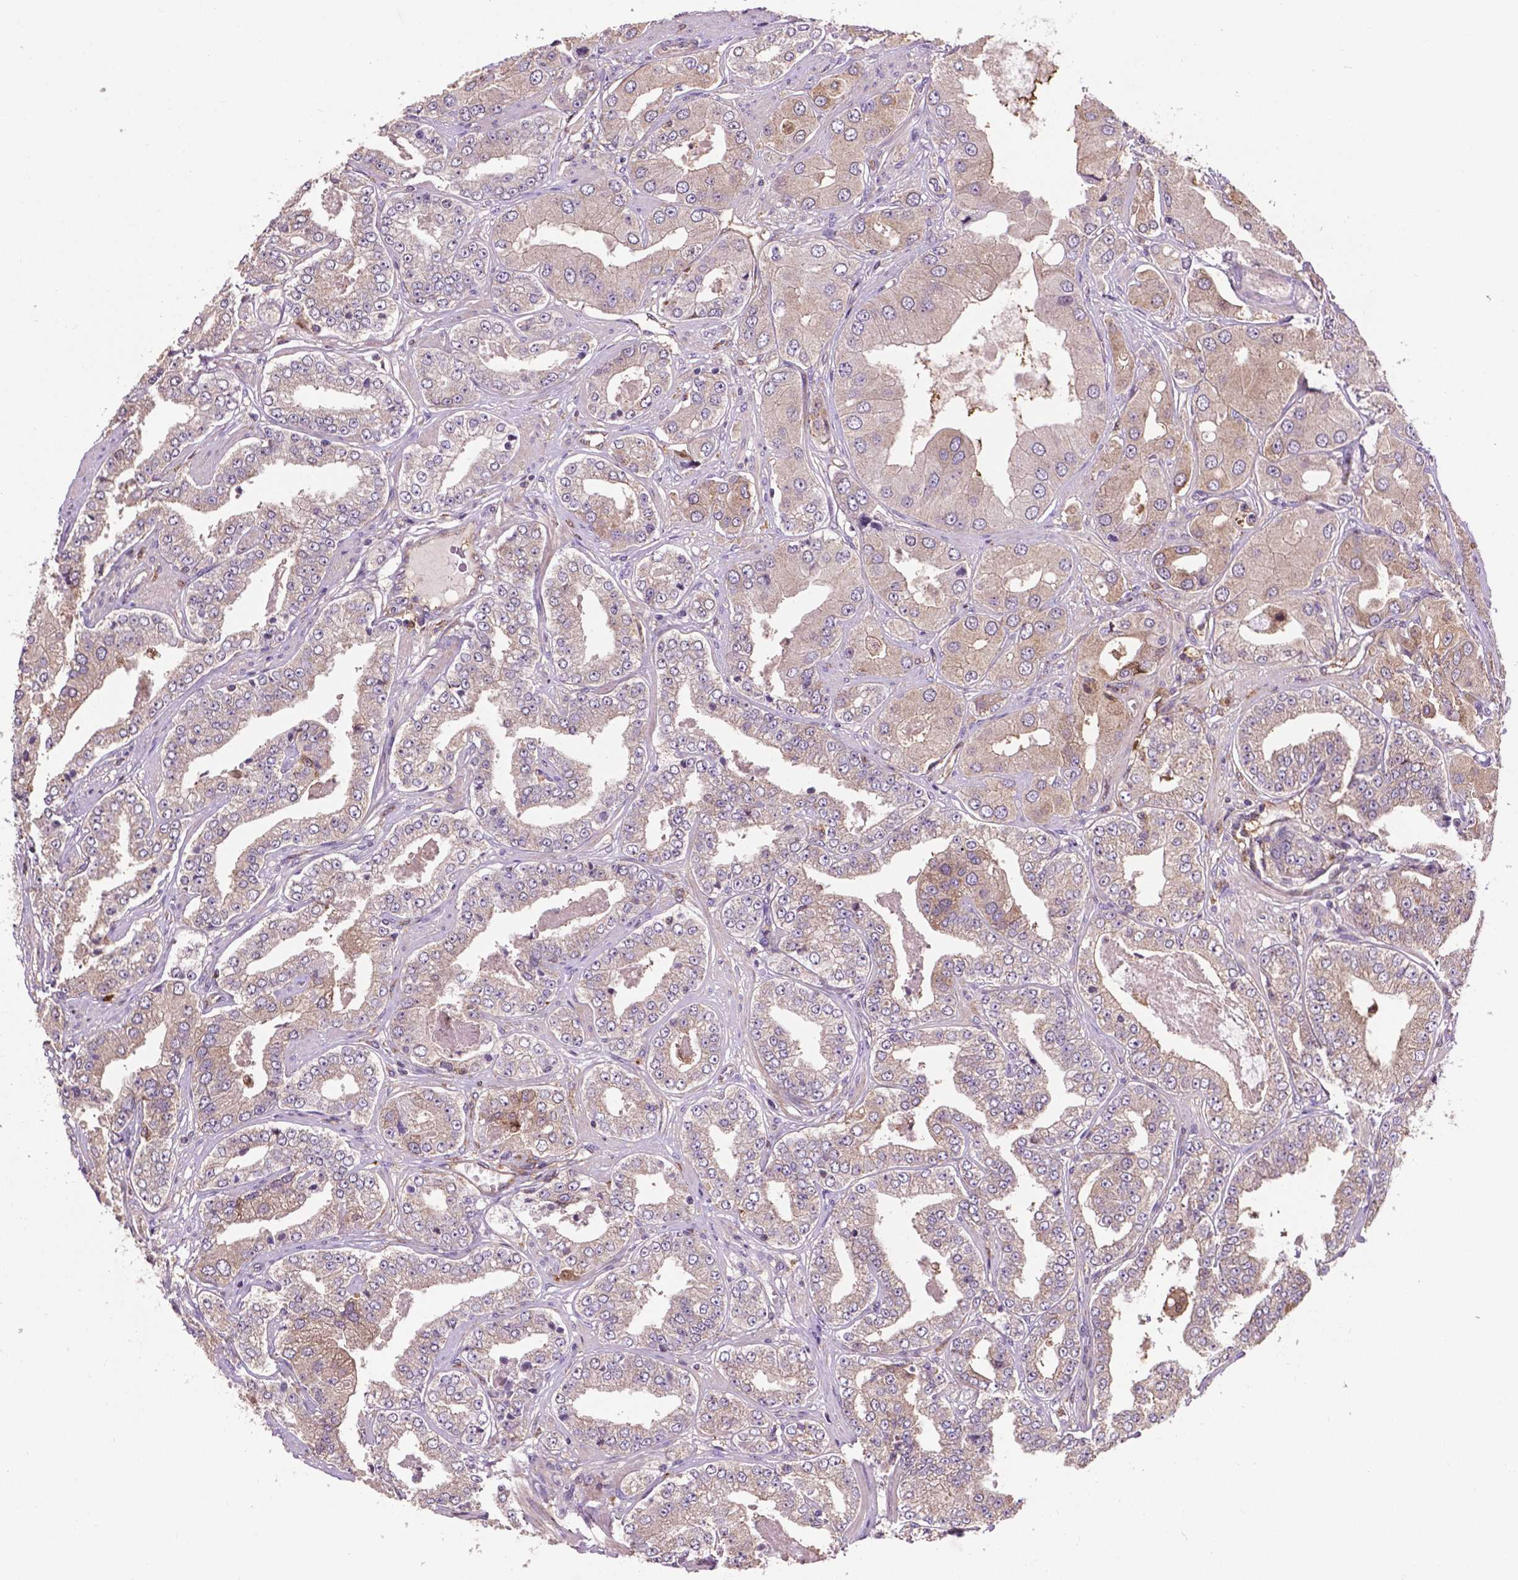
{"staining": {"intensity": "weak", "quantity": "<25%", "location": "cytoplasmic/membranous"}, "tissue": "prostate cancer", "cell_type": "Tumor cells", "image_type": "cancer", "snomed": [{"axis": "morphology", "description": "Adenocarcinoma, Low grade"}, {"axis": "topography", "description": "Prostate"}], "caption": "Protein analysis of prostate low-grade adenocarcinoma displays no significant expression in tumor cells.", "gene": "SMAD3", "patient": {"sex": "male", "age": 60}}